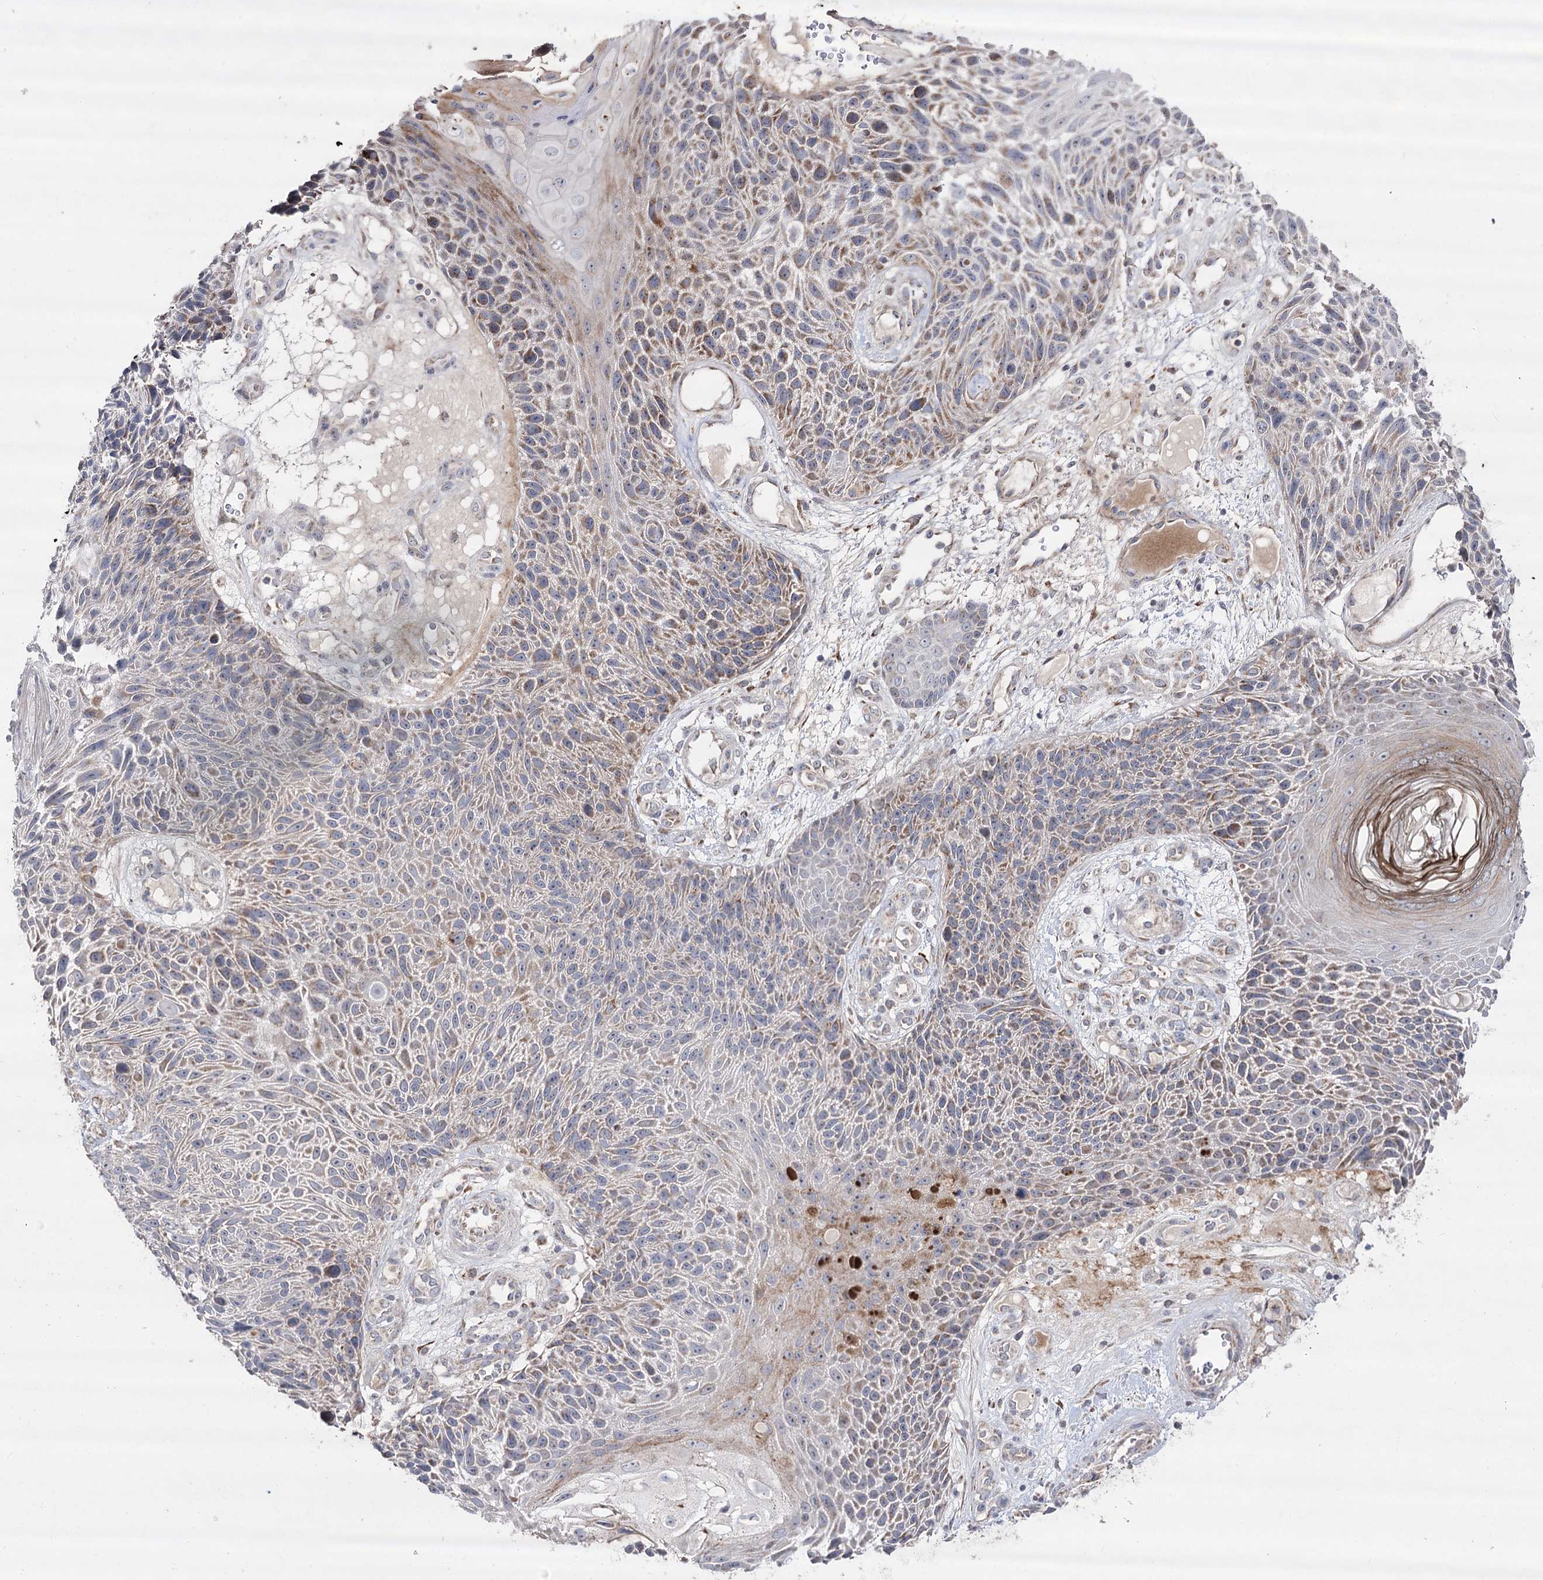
{"staining": {"intensity": "weak", "quantity": ">75%", "location": "cytoplasmic/membranous"}, "tissue": "skin cancer", "cell_type": "Tumor cells", "image_type": "cancer", "snomed": [{"axis": "morphology", "description": "Squamous cell carcinoma, NOS"}, {"axis": "topography", "description": "Skin"}], "caption": "Immunohistochemical staining of human skin squamous cell carcinoma displays low levels of weak cytoplasmic/membranous expression in approximately >75% of tumor cells. The staining is performed using DAB (3,3'-diaminobenzidine) brown chromogen to label protein expression. The nuclei are counter-stained blue using hematoxylin.", "gene": "NADK2", "patient": {"sex": "female", "age": 88}}